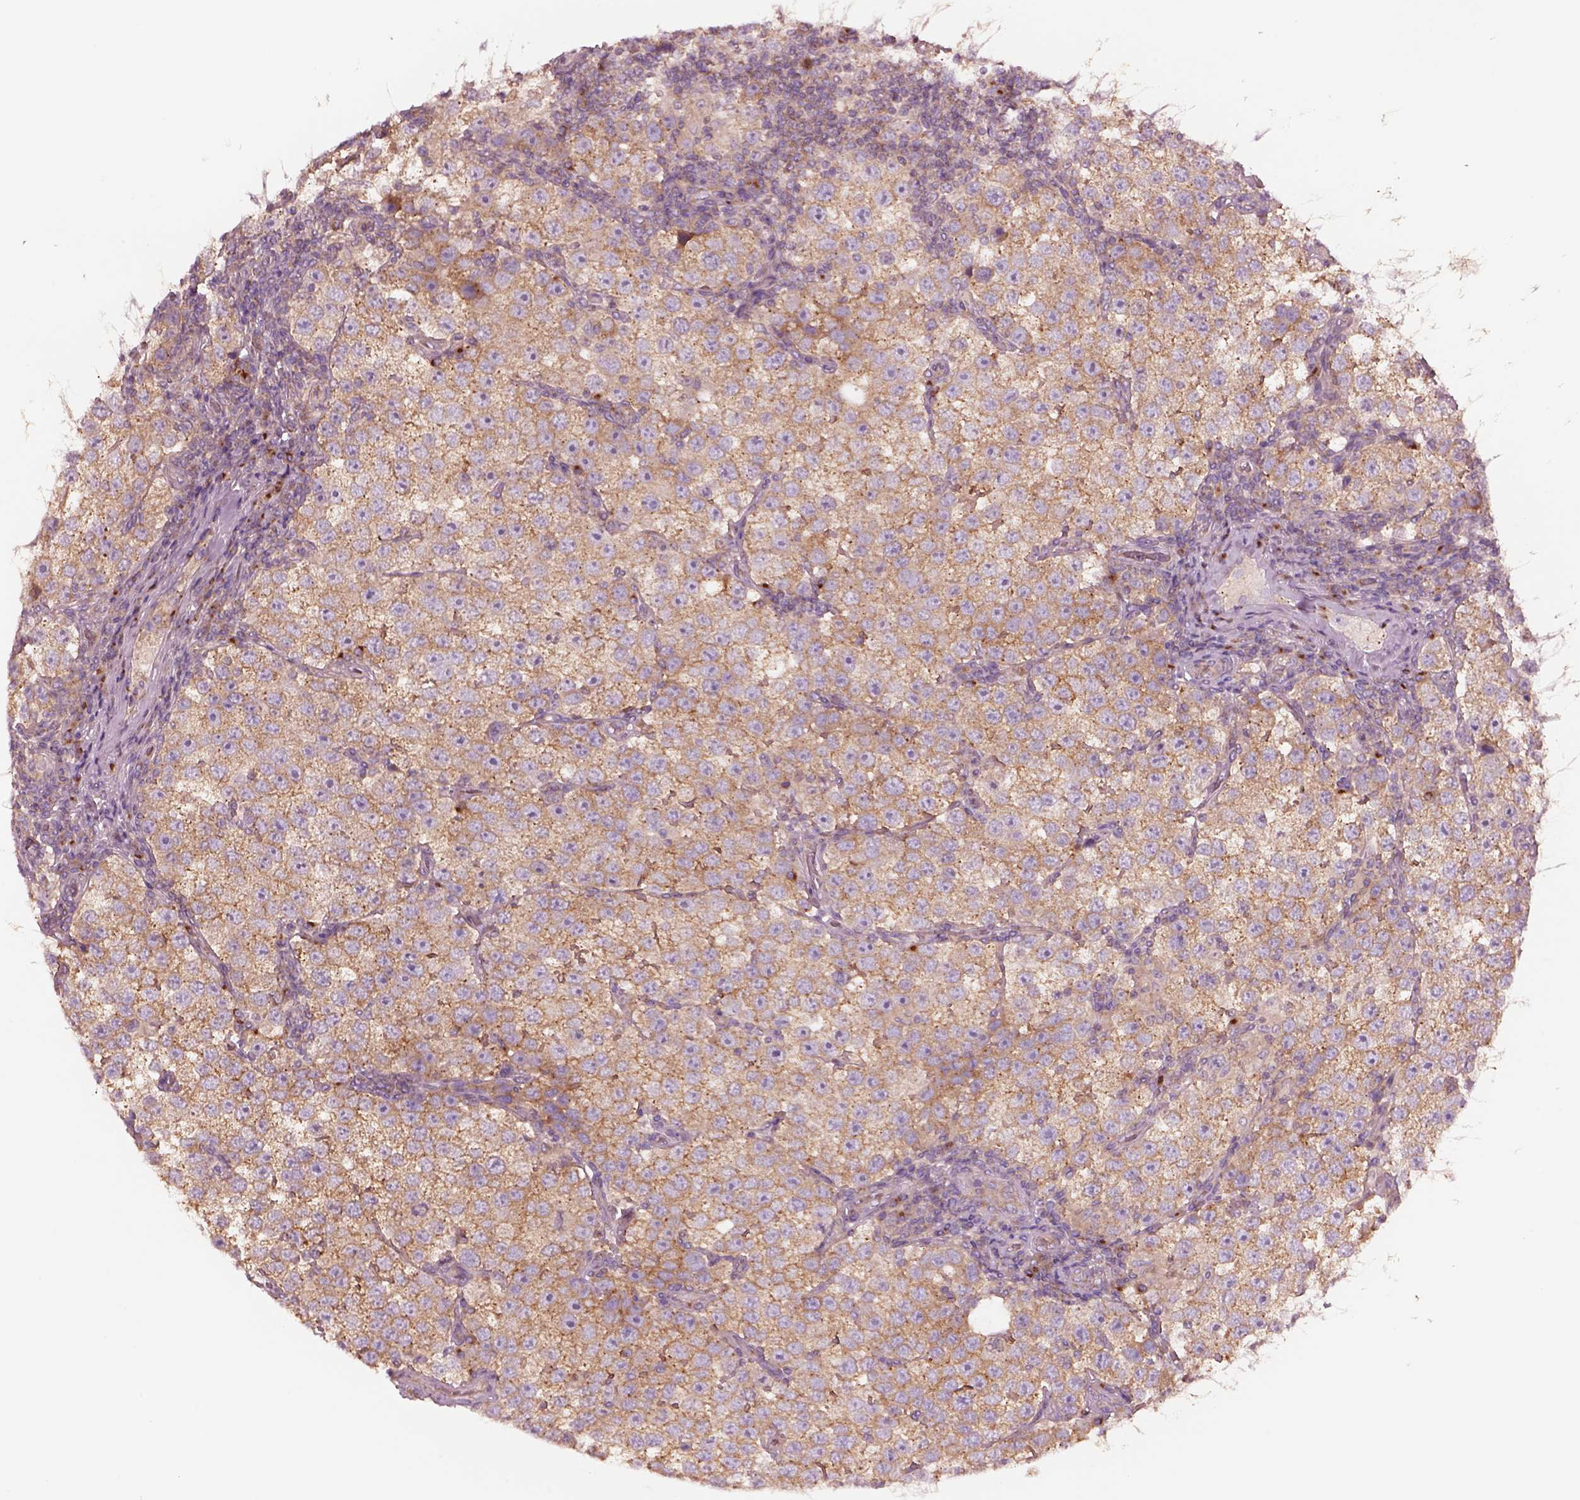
{"staining": {"intensity": "moderate", "quantity": ">75%", "location": "cytoplasmic/membranous"}, "tissue": "testis cancer", "cell_type": "Tumor cells", "image_type": "cancer", "snomed": [{"axis": "morphology", "description": "Seminoma, NOS"}, {"axis": "topography", "description": "Testis"}], "caption": "High-magnification brightfield microscopy of testis cancer (seminoma) stained with DAB (brown) and counterstained with hematoxylin (blue). tumor cells exhibit moderate cytoplasmic/membranous staining is seen in approximately>75% of cells.", "gene": "SEC23A", "patient": {"sex": "male", "age": 37}}